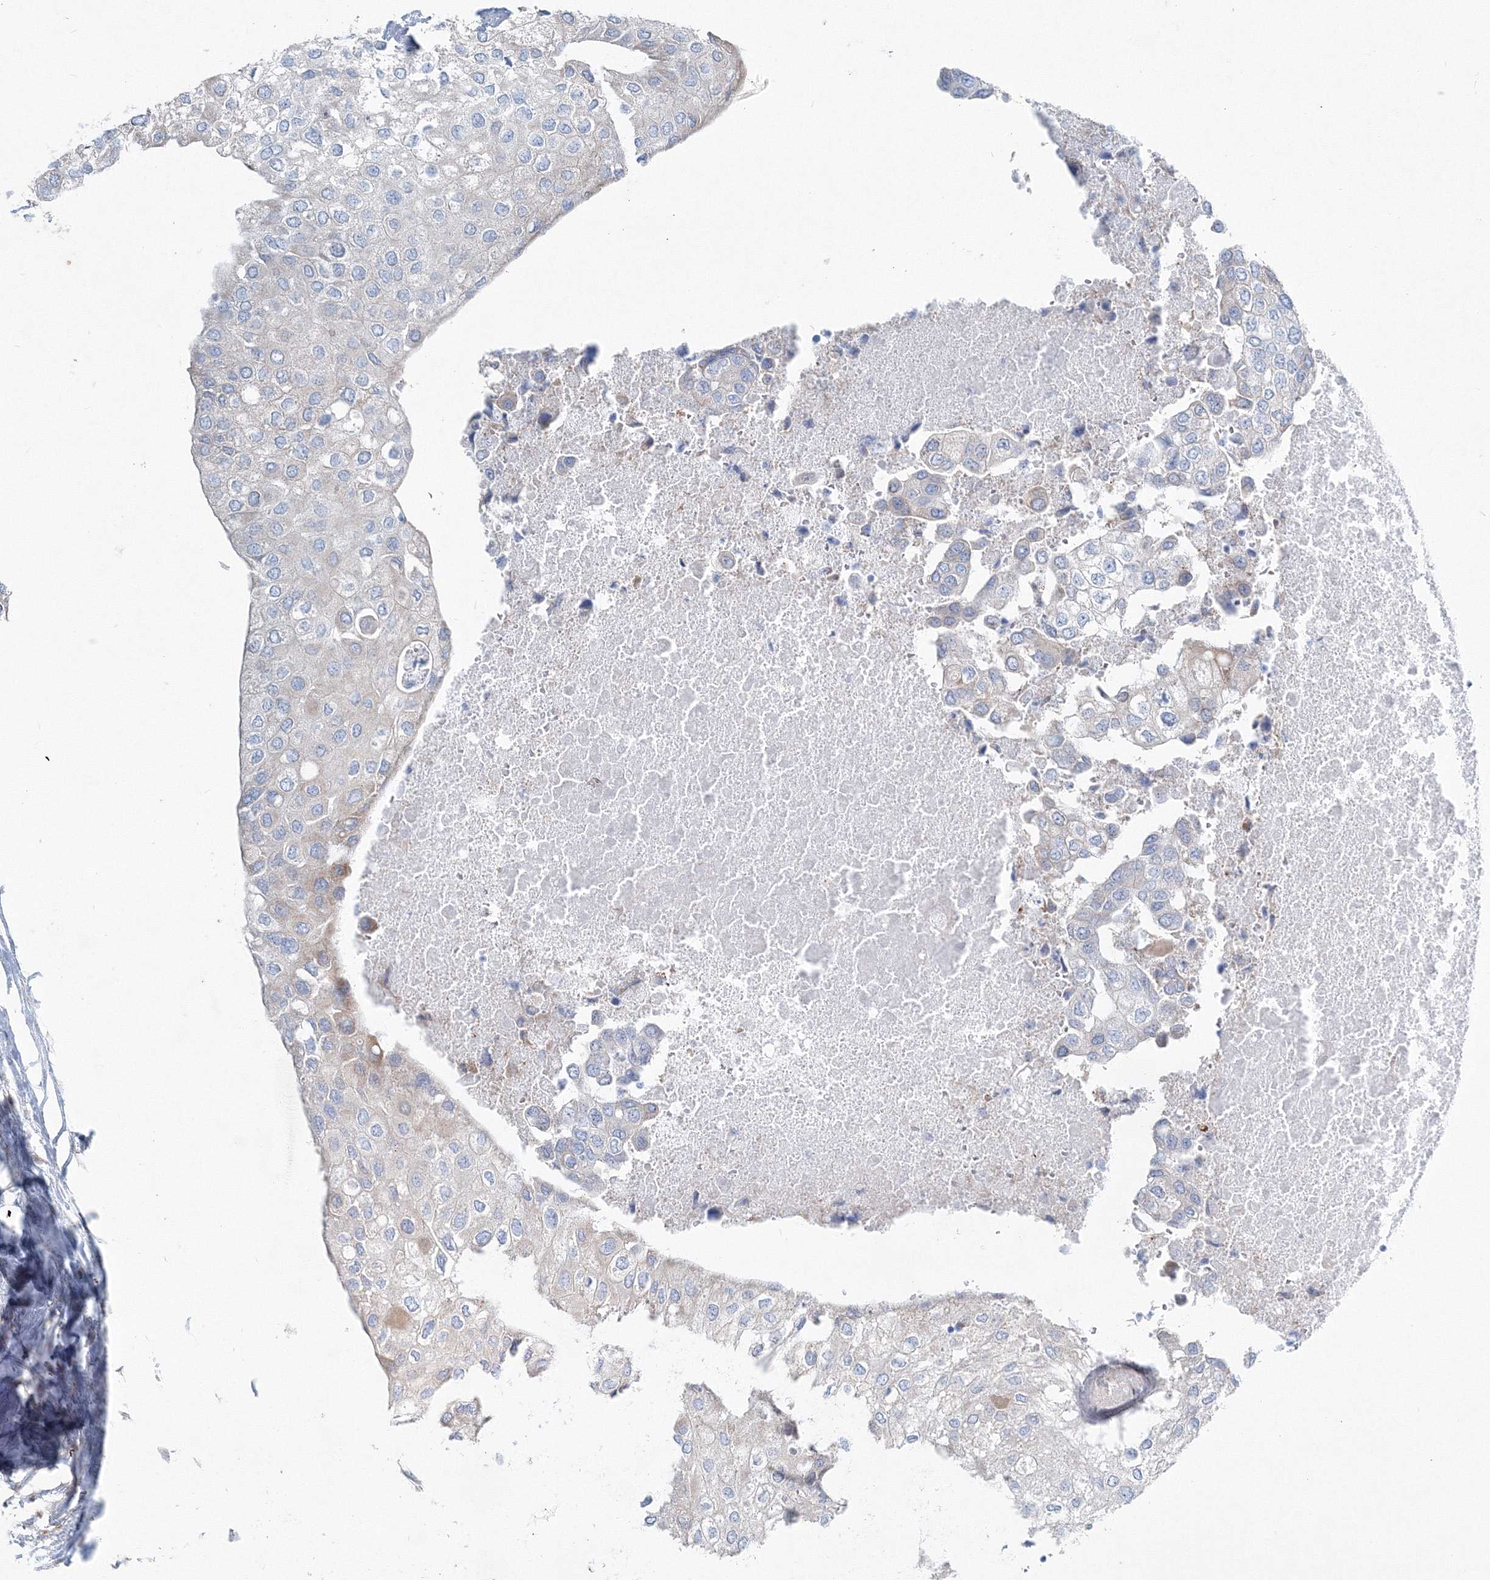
{"staining": {"intensity": "negative", "quantity": "none", "location": "none"}, "tissue": "urothelial cancer", "cell_type": "Tumor cells", "image_type": "cancer", "snomed": [{"axis": "morphology", "description": "Urothelial carcinoma, High grade"}, {"axis": "topography", "description": "Urinary bladder"}], "caption": "This histopathology image is of urothelial carcinoma (high-grade) stained with immunohistochemistry to label a protein in brown with the nuclei are counter-stained blue. There is no staining in tumor cells.", "gene": "RCN1", "patient": {"sex": "male", "age": 64}}